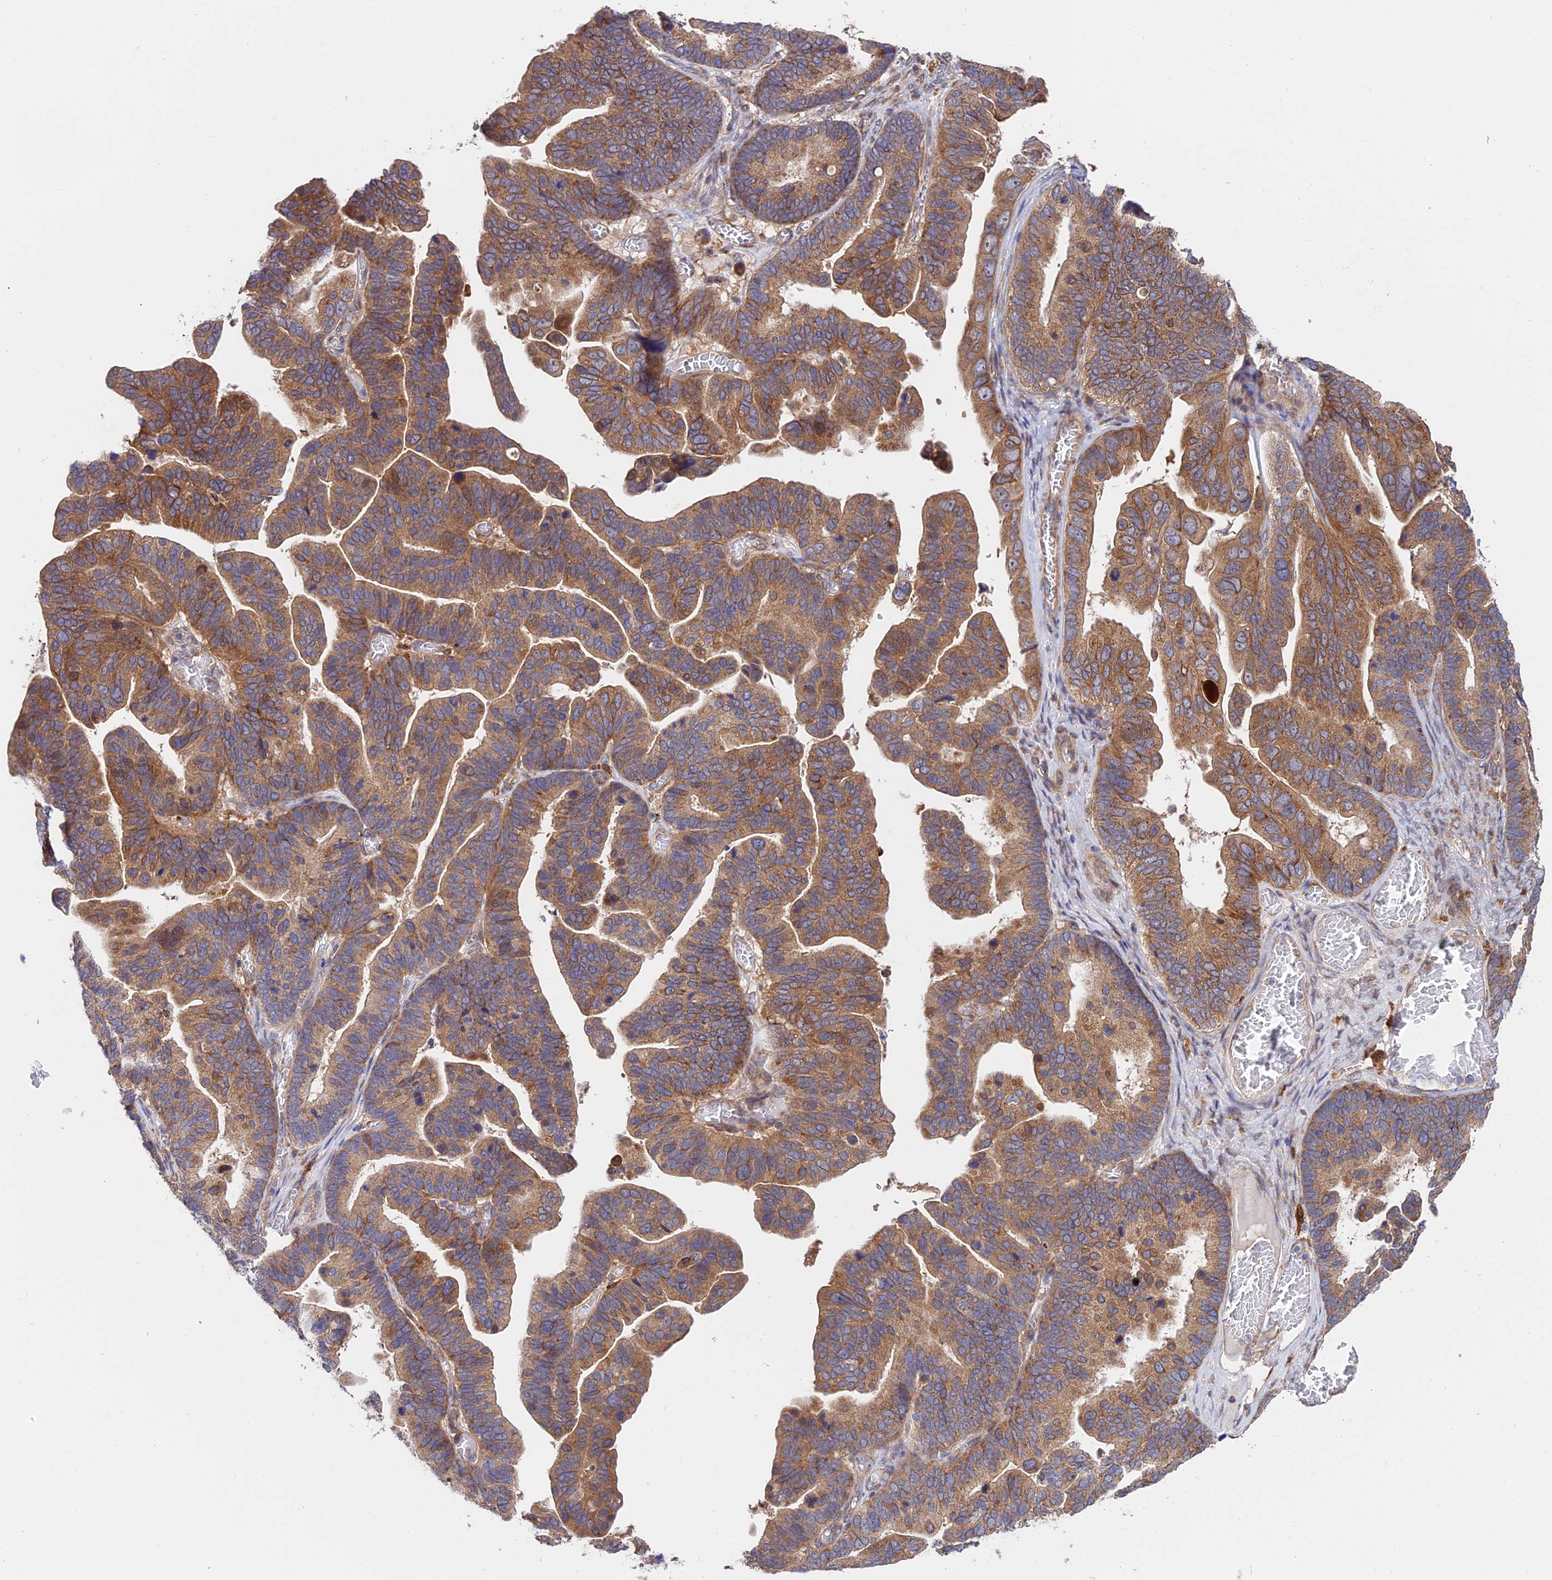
{"staining": {"intensity": "moderate", "quantity": ">75%", "location": "cytoplasmic/membranous"}, "tissue": "ovarian cancer", "cell_type": "Tumor cells", "image_type": "cancer", "snomed": [{"axis": "morphology", "description": "Cystadenocarcinoma, serous, NOS"}, {"axis": "topography", "description": "Ovary"}], "caption": "An image of human ovarian cancer stained for a protein reveals moderate cytoplasmic/membranous brown staining in tumor cells.", "gene": "CDC37L1", "patient": {"sex": "female", "age": 56}}